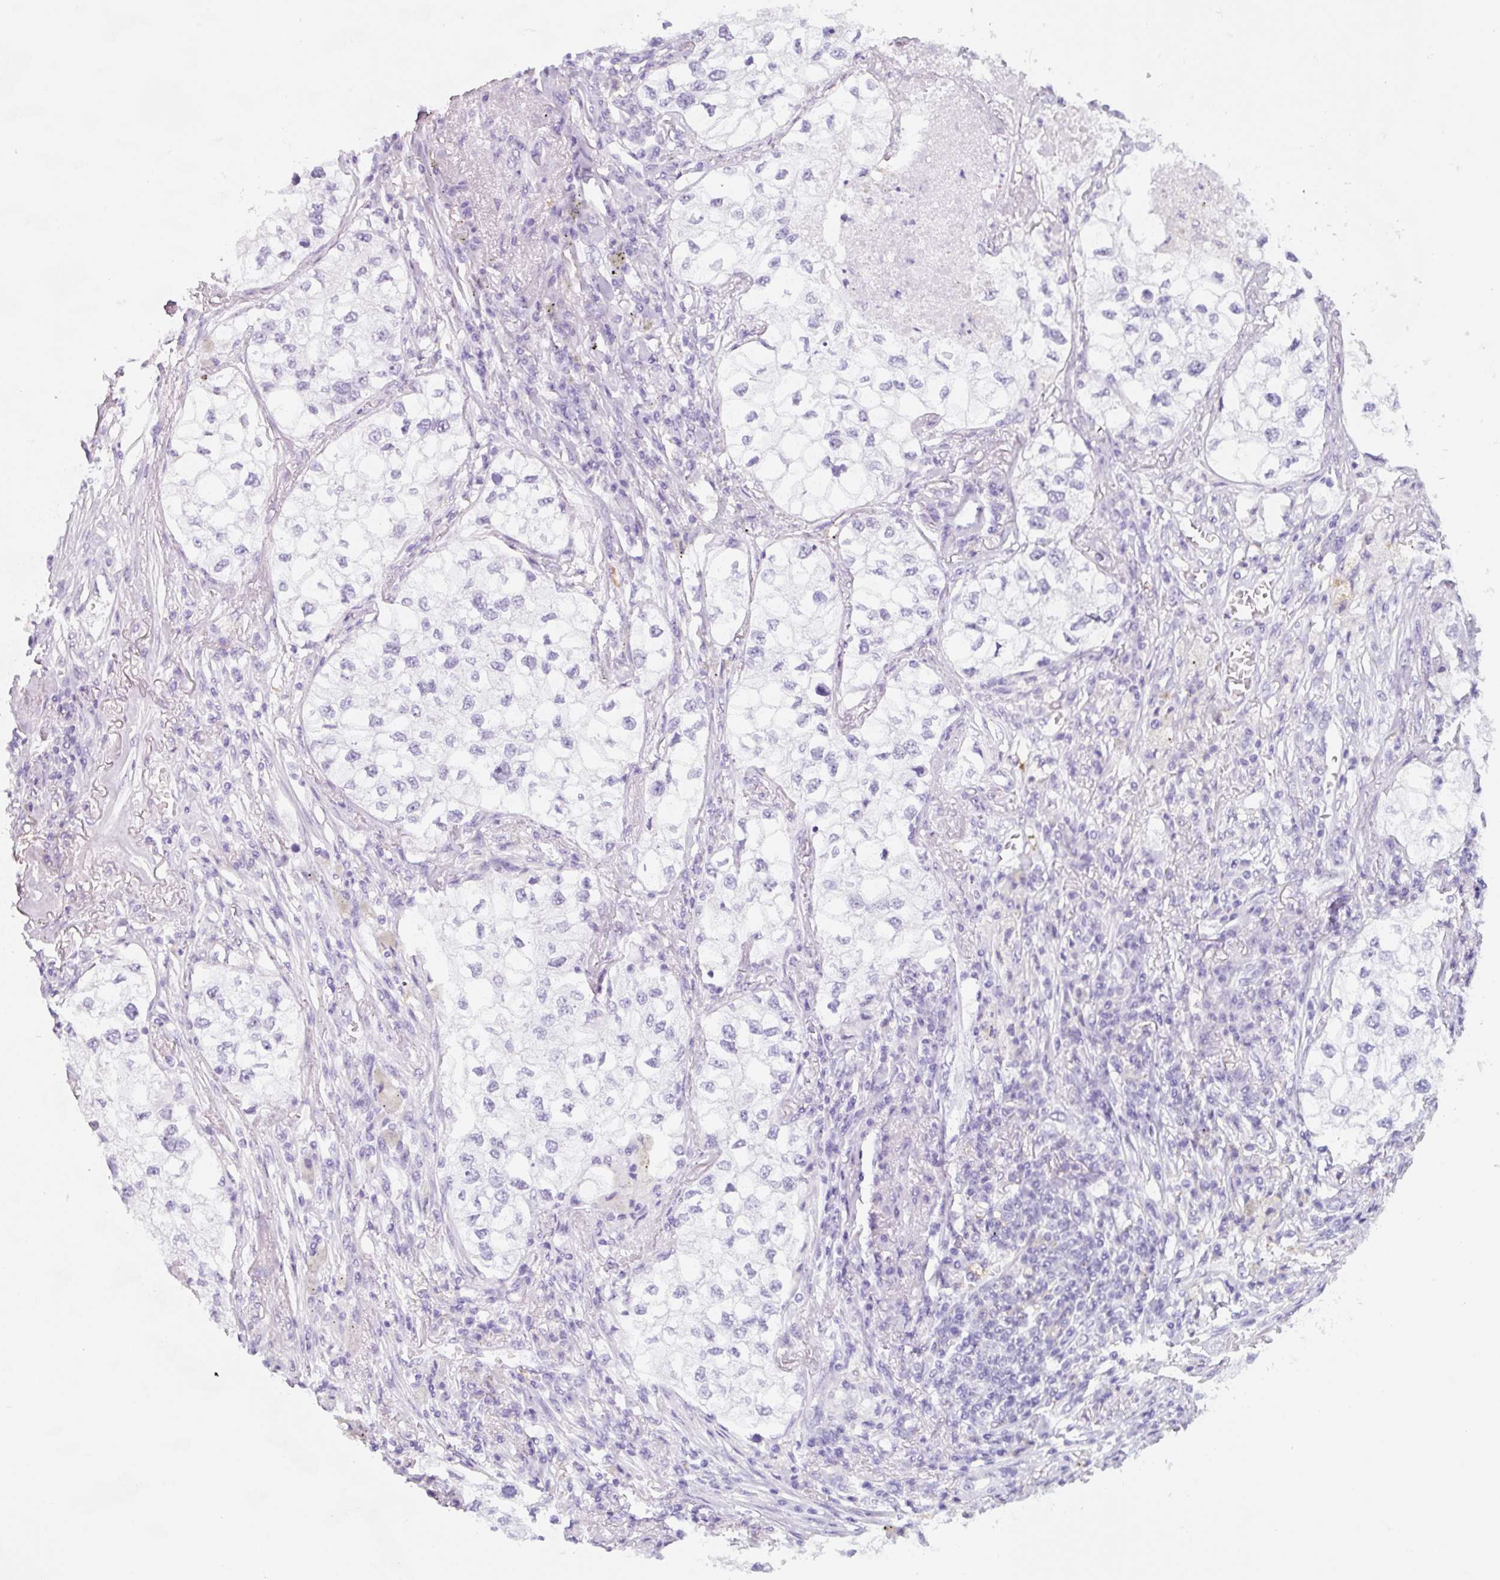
{"staining": {"intensity": "negative", "quantity": "none", "location": "none"}, "tissue": "lung cancer", "cell_type": "Tumor cells", "image_type": "cancer", "snomed": [{"axis": "morphology", "description": "Adenocarcinoma, NOS"}, {"axis": "topography", "description": "Lung"}], "caption": "Immunohistochemical staining of lung adenocarcinoma demonstrates no significant positivity in tumor cells.", "gene": "TNFRSF8", "patient": {"sex": "male", "age": 63}}